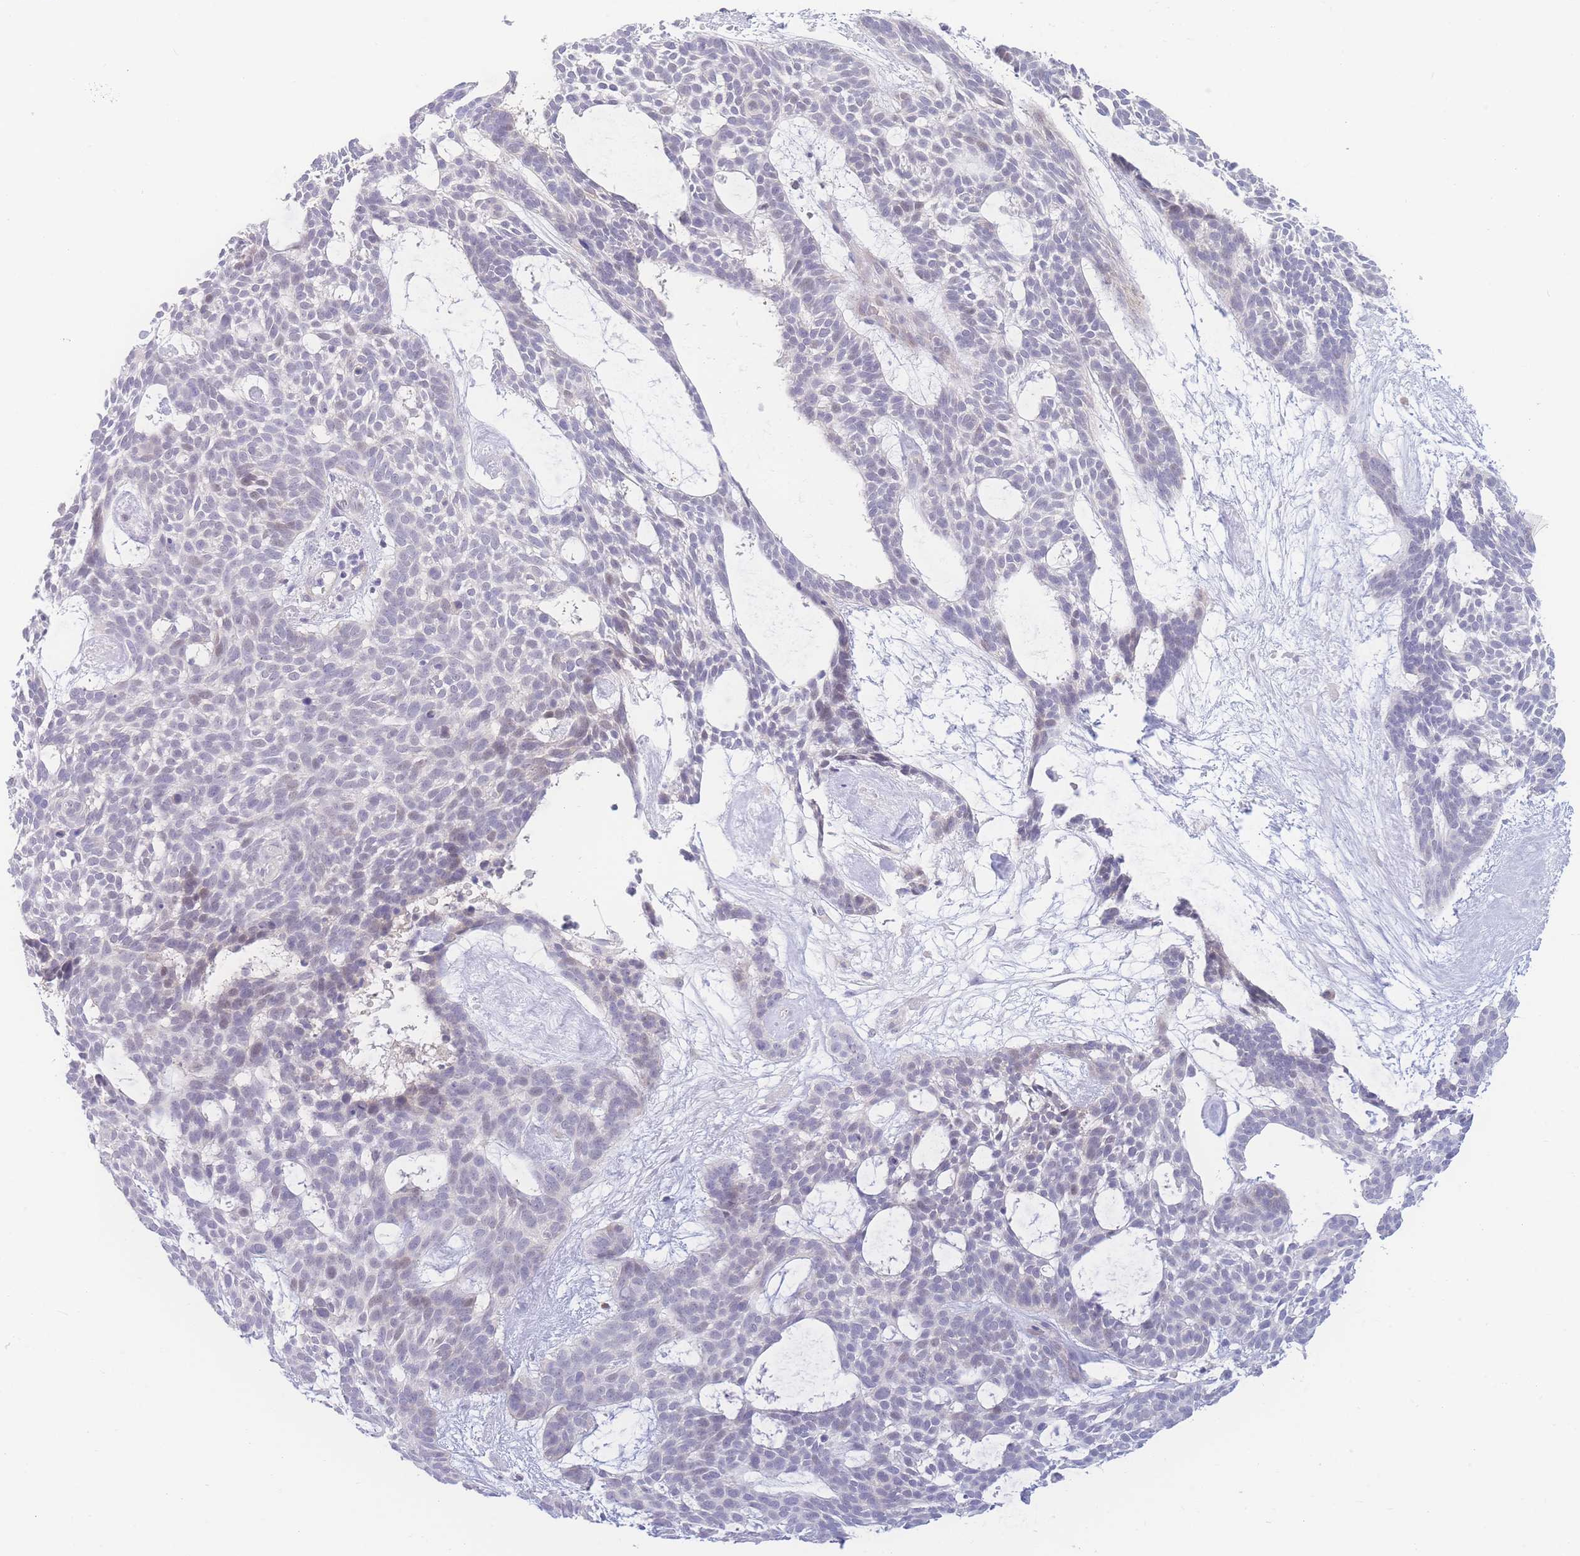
{"staining": {"intensity": "negative", "quantity": "none", "location": "none"}, "tissue": "skin cancer", "cell_type": "Tumor cells", "image_type": "cancer", "snomed": [{"axis": "morphology", "description": "Basal cell carcinoma"}, {"axis": "topography", "description": "Skin"}], "caption": "DAB immunohistochemical staining of skin cancer exhibits no significant staining in tumor cells. (Immunohistochemistry, brightfield microscopy, high magnification).", "gene": "PRSS22", "patient": {"sex": "male", "age": 61}}